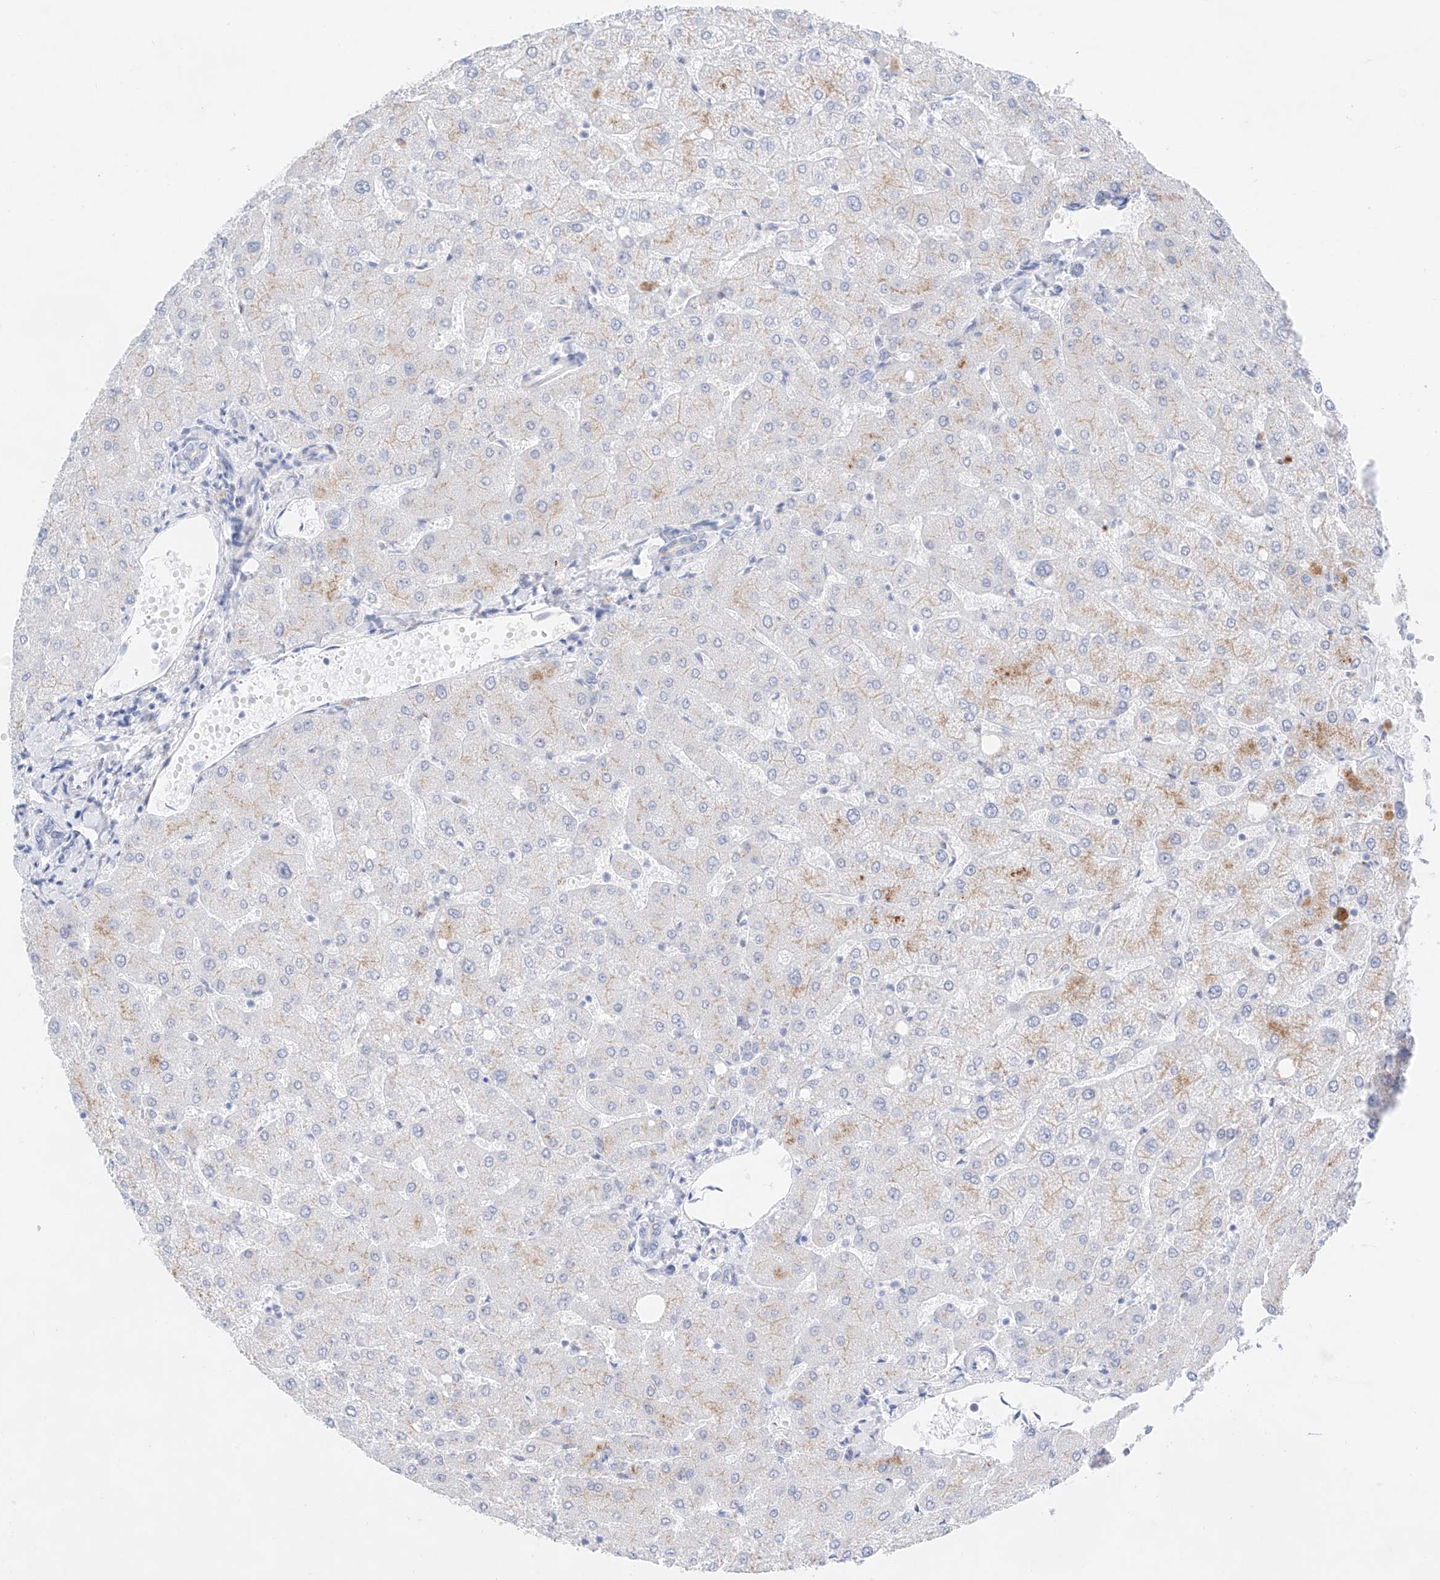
{"staining": {"intensity": "negative", "quantity": "none", "location": "none"}, "tissue": "liver", "cell_type": "Cholangiocytes", "image_type": "normal", "snomed": [{"axis": "morphology", "description": "Normal tissue, NOS"}, {"axis": "topography", "description": "Liver"}], "caption": "Immunohistochemistry histopathology image of normal liver: human liver stained with DAB reveals no significant protein expression in cholangiocytes. (DAB immunohistochemistry (IHC) visualized using brightfield microscopy, high magnification).", "gene": "NT5C3B", "patient": {"sex": "female", "age": 54}}